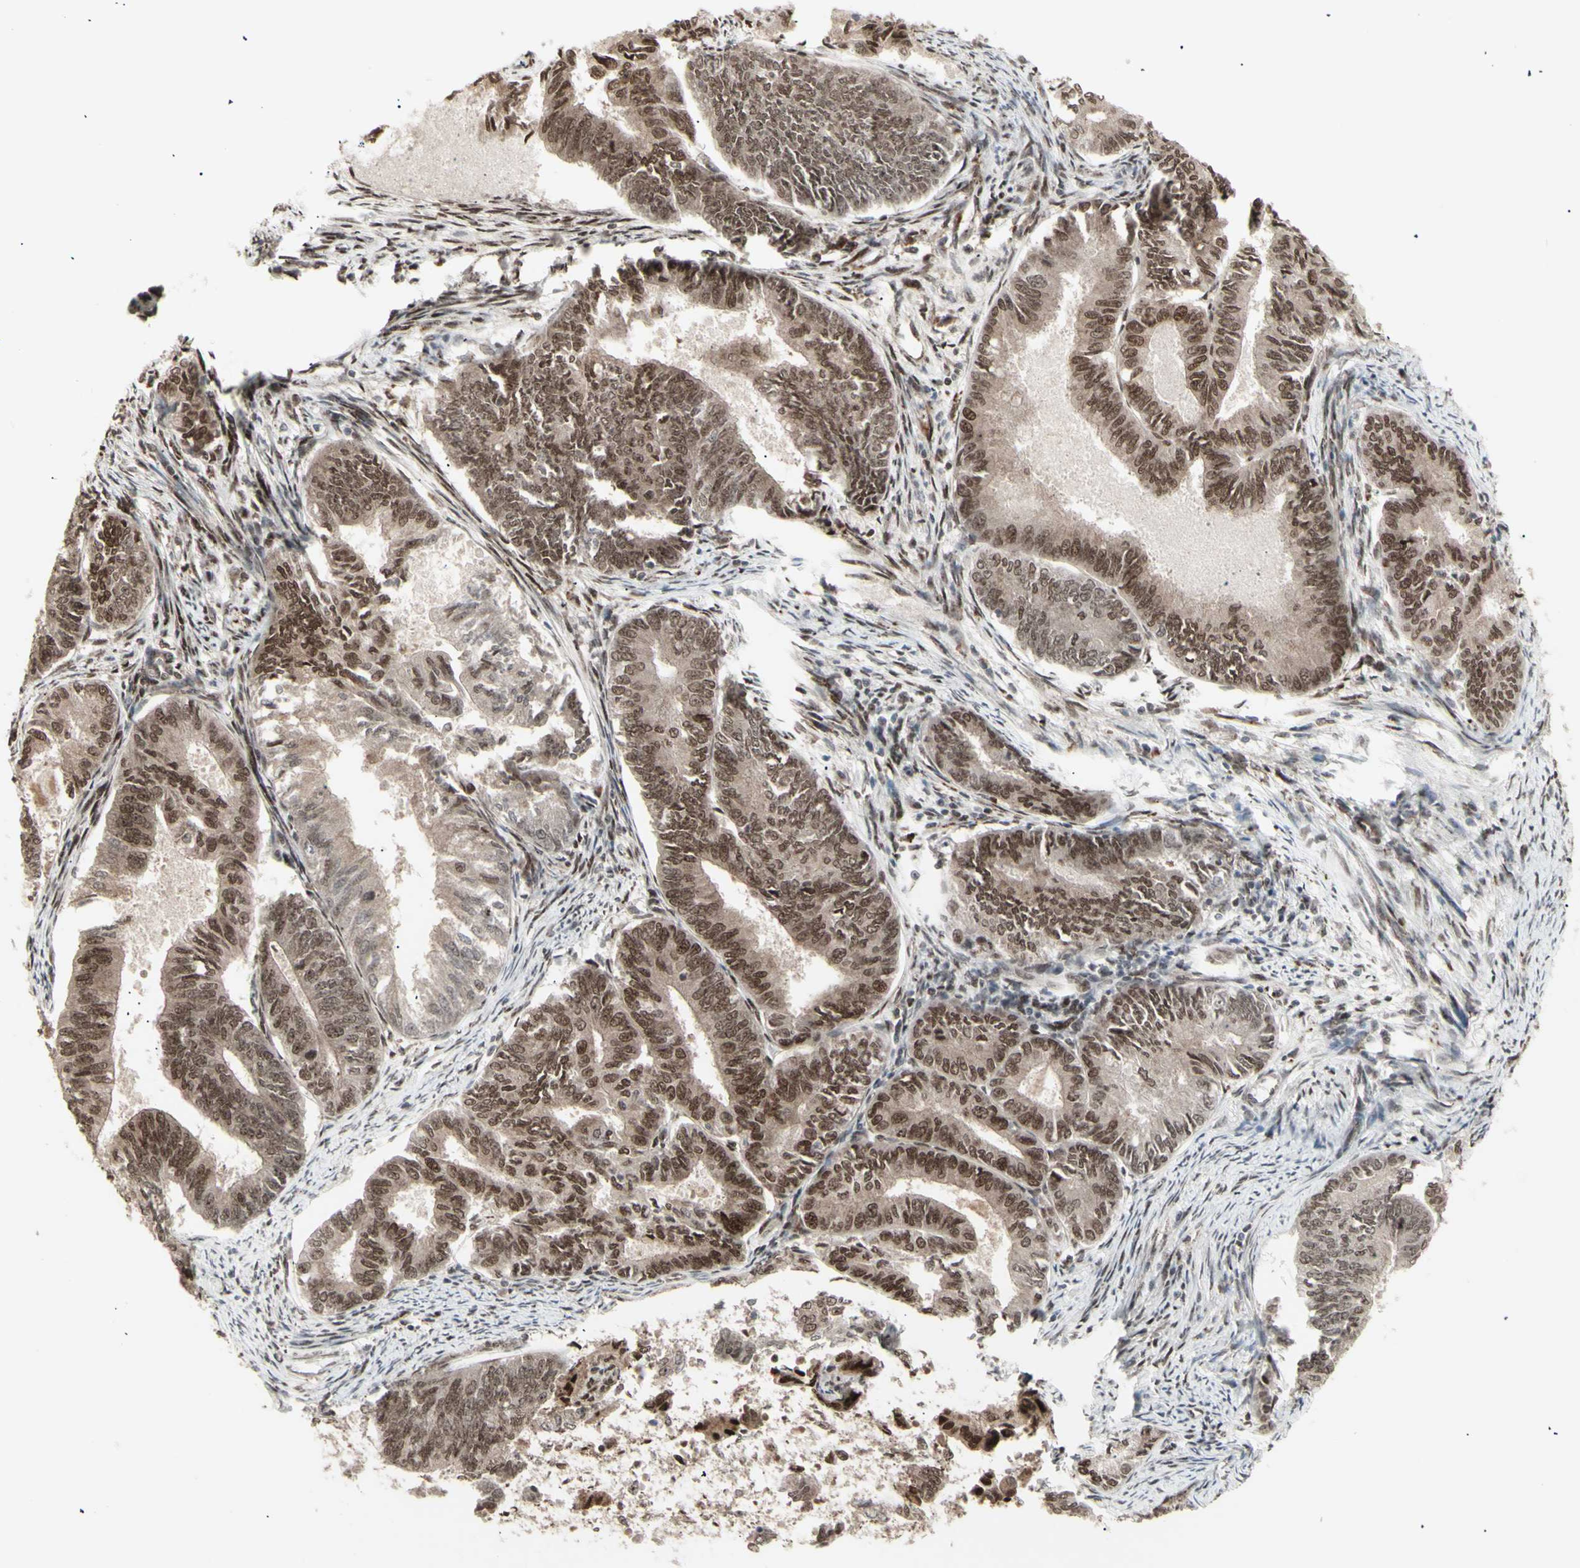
{"staining": {"intensity": "moderate", "quantity": ">75%", "location": "cytoplasmic/membranous,nuclear"}, "tissue": "endometrial cancer", "cell_type": "Tumor cells", "image_type": "cancer", "snomed": [{"axis": "morphology", "description": "Adenocarcinoma, NOS"}, {"axis": "topography", "description": "Endometrium"}], "caption": "Endometrial cancer stained with DAB IHC demonstrates medium levels of moderate cytoplasmic/membranous and nuclear expression in approximately >75% of tumor cells. Ihc stains the protein of interest in brown and the nuclei are stained blue.", "gene": "CBX1", "patient": {"sex": "female", "age": 86}}